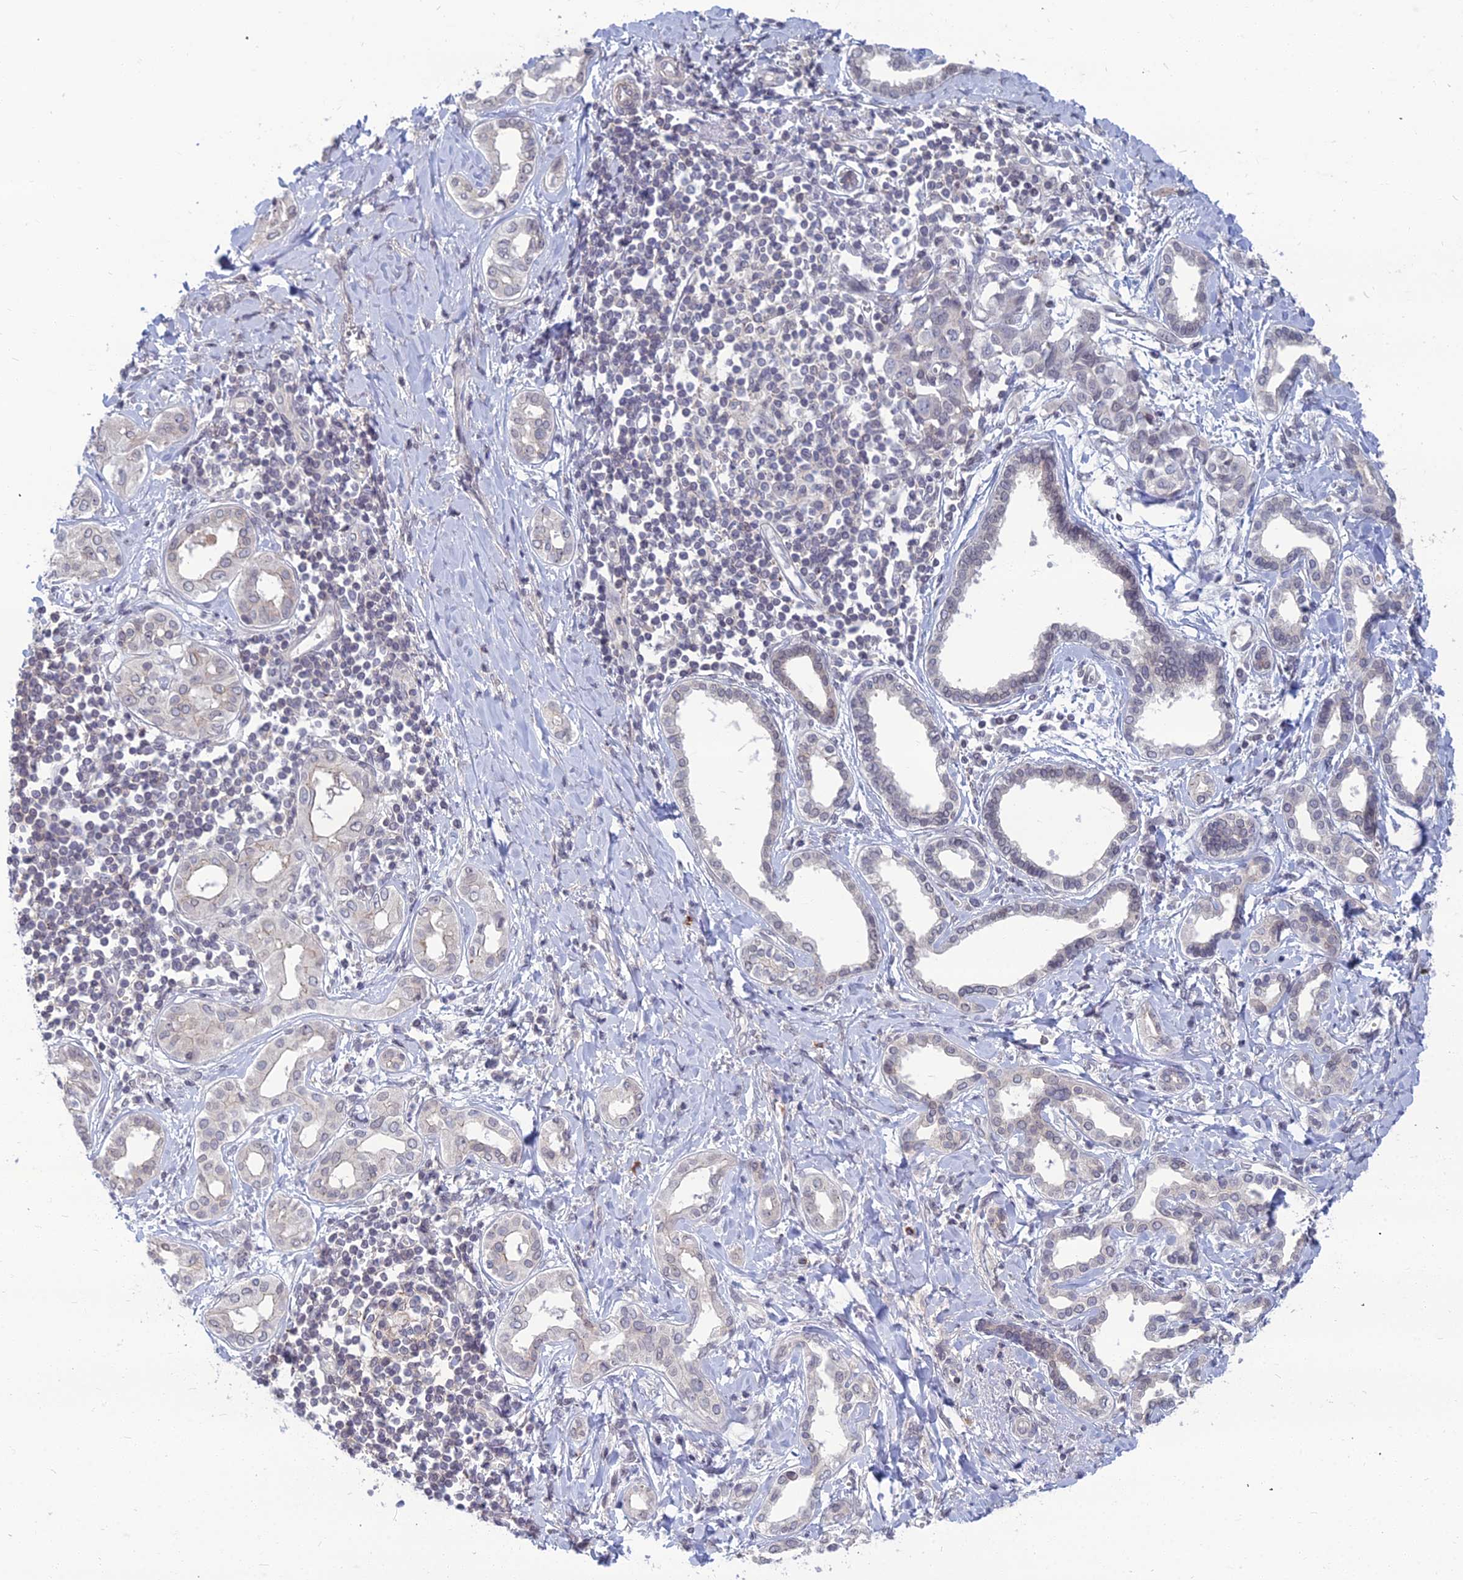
{"staining": {"intensity": "negative", "quantity": "none", "location": "none"}, "tissue": "liver cancer", "cell_type": "Tumor cells", "image_type": "cancer", "snomed": [{"axis": "morphology", "description": "Cholangiocarcinoma"}, {"axis": "topography", "description": "Liver"}], "caption": "Tumor cells are negative for protein expression in human liver cholangiocarcinoma.", "gene": "OPA3", "patient": {"sex": "female", "age": 77}}